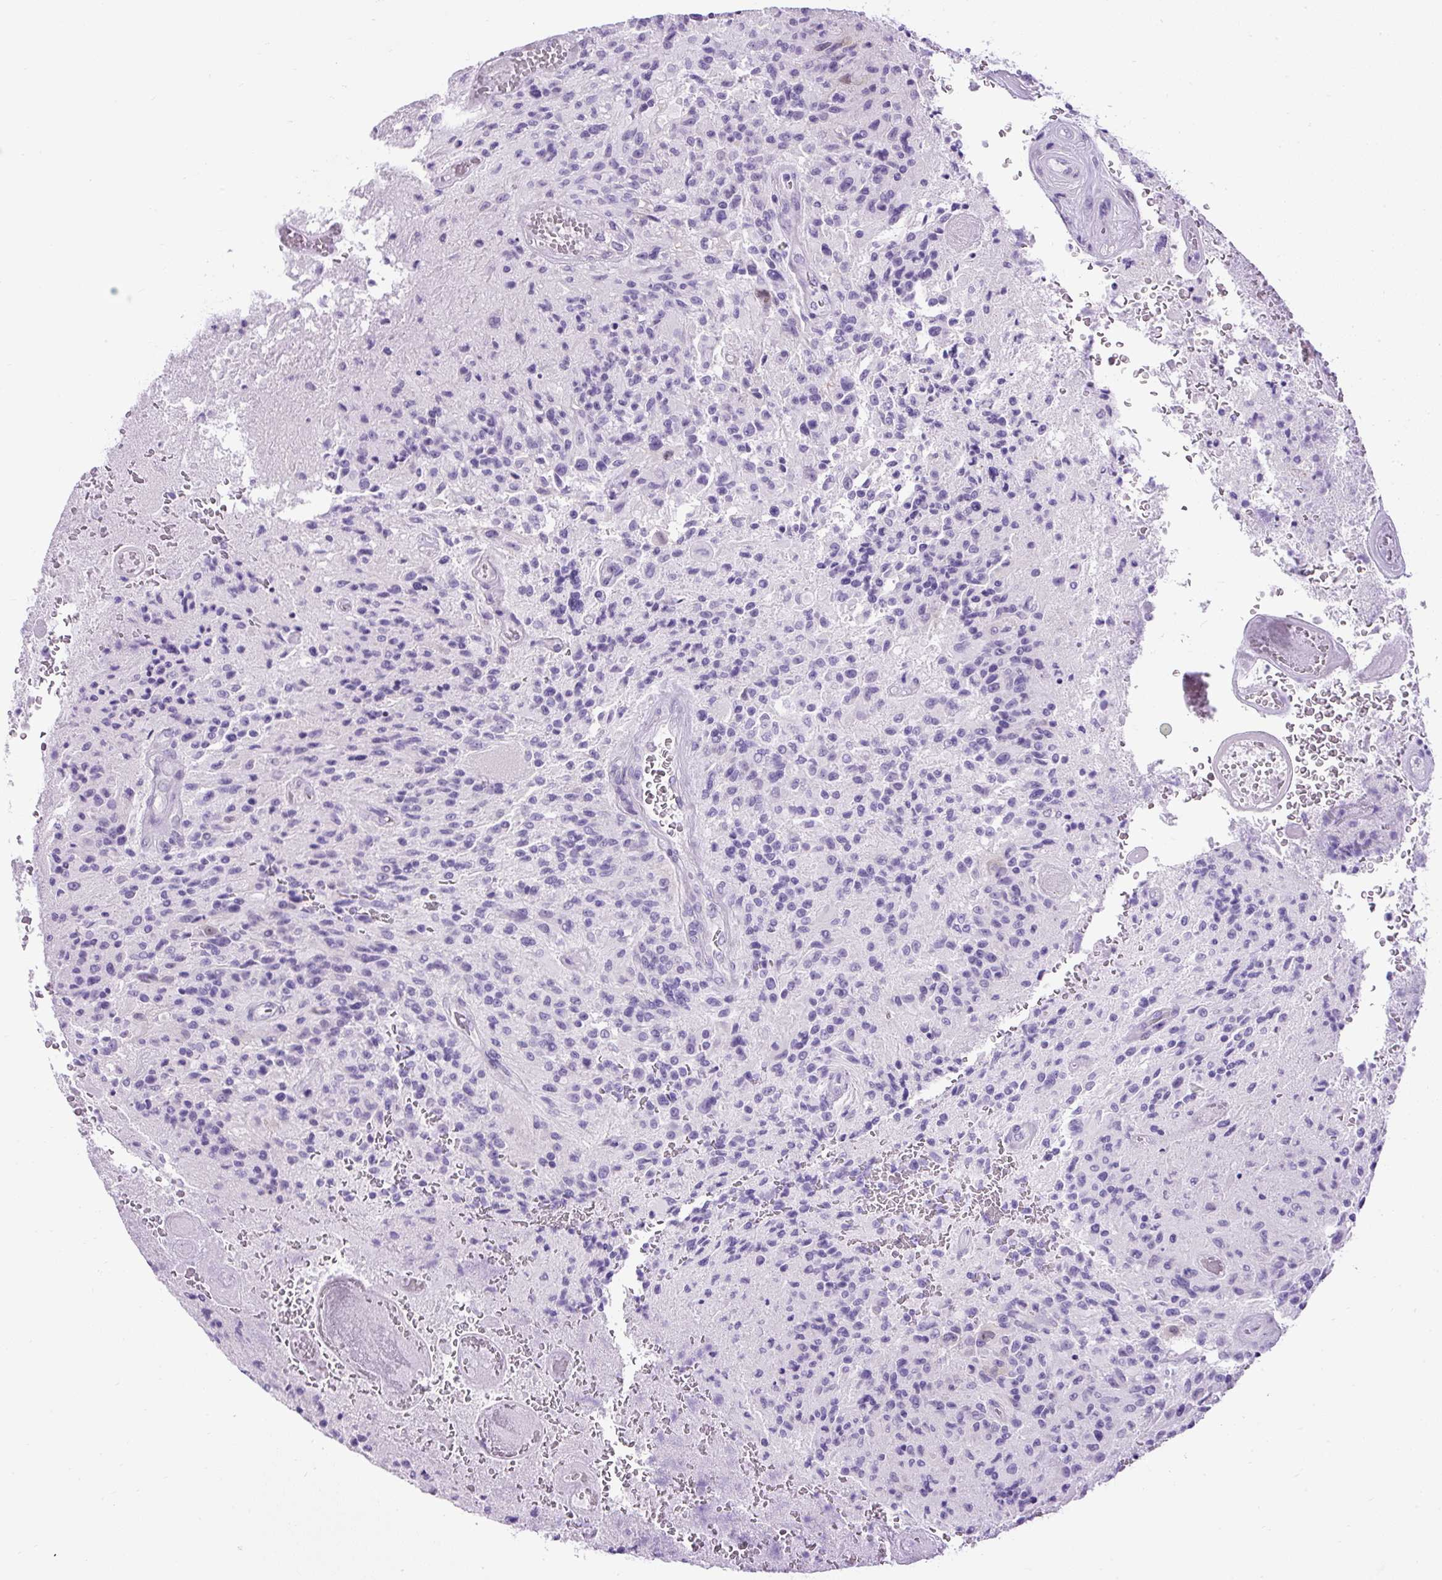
{"staining": {"intensity": "negative", "quantity": "none", "location": "none"}, "tissue": "glioma", "cell_type": "Tumor cells", "image_type": "cancer", "snomed": [{"axis": "morphology", "description": "Normal tissue, NOS"}, {"axis": "morphology", "description": "Glioma, malignant, High grade"}, {"axis": "topography", "description": "Cerebral cortex"}], "caption": "Tumor cells are negative for brown protein staining in glioma.", "gene": "UPP1", "patient": {"sex": "male", "age": 56}}